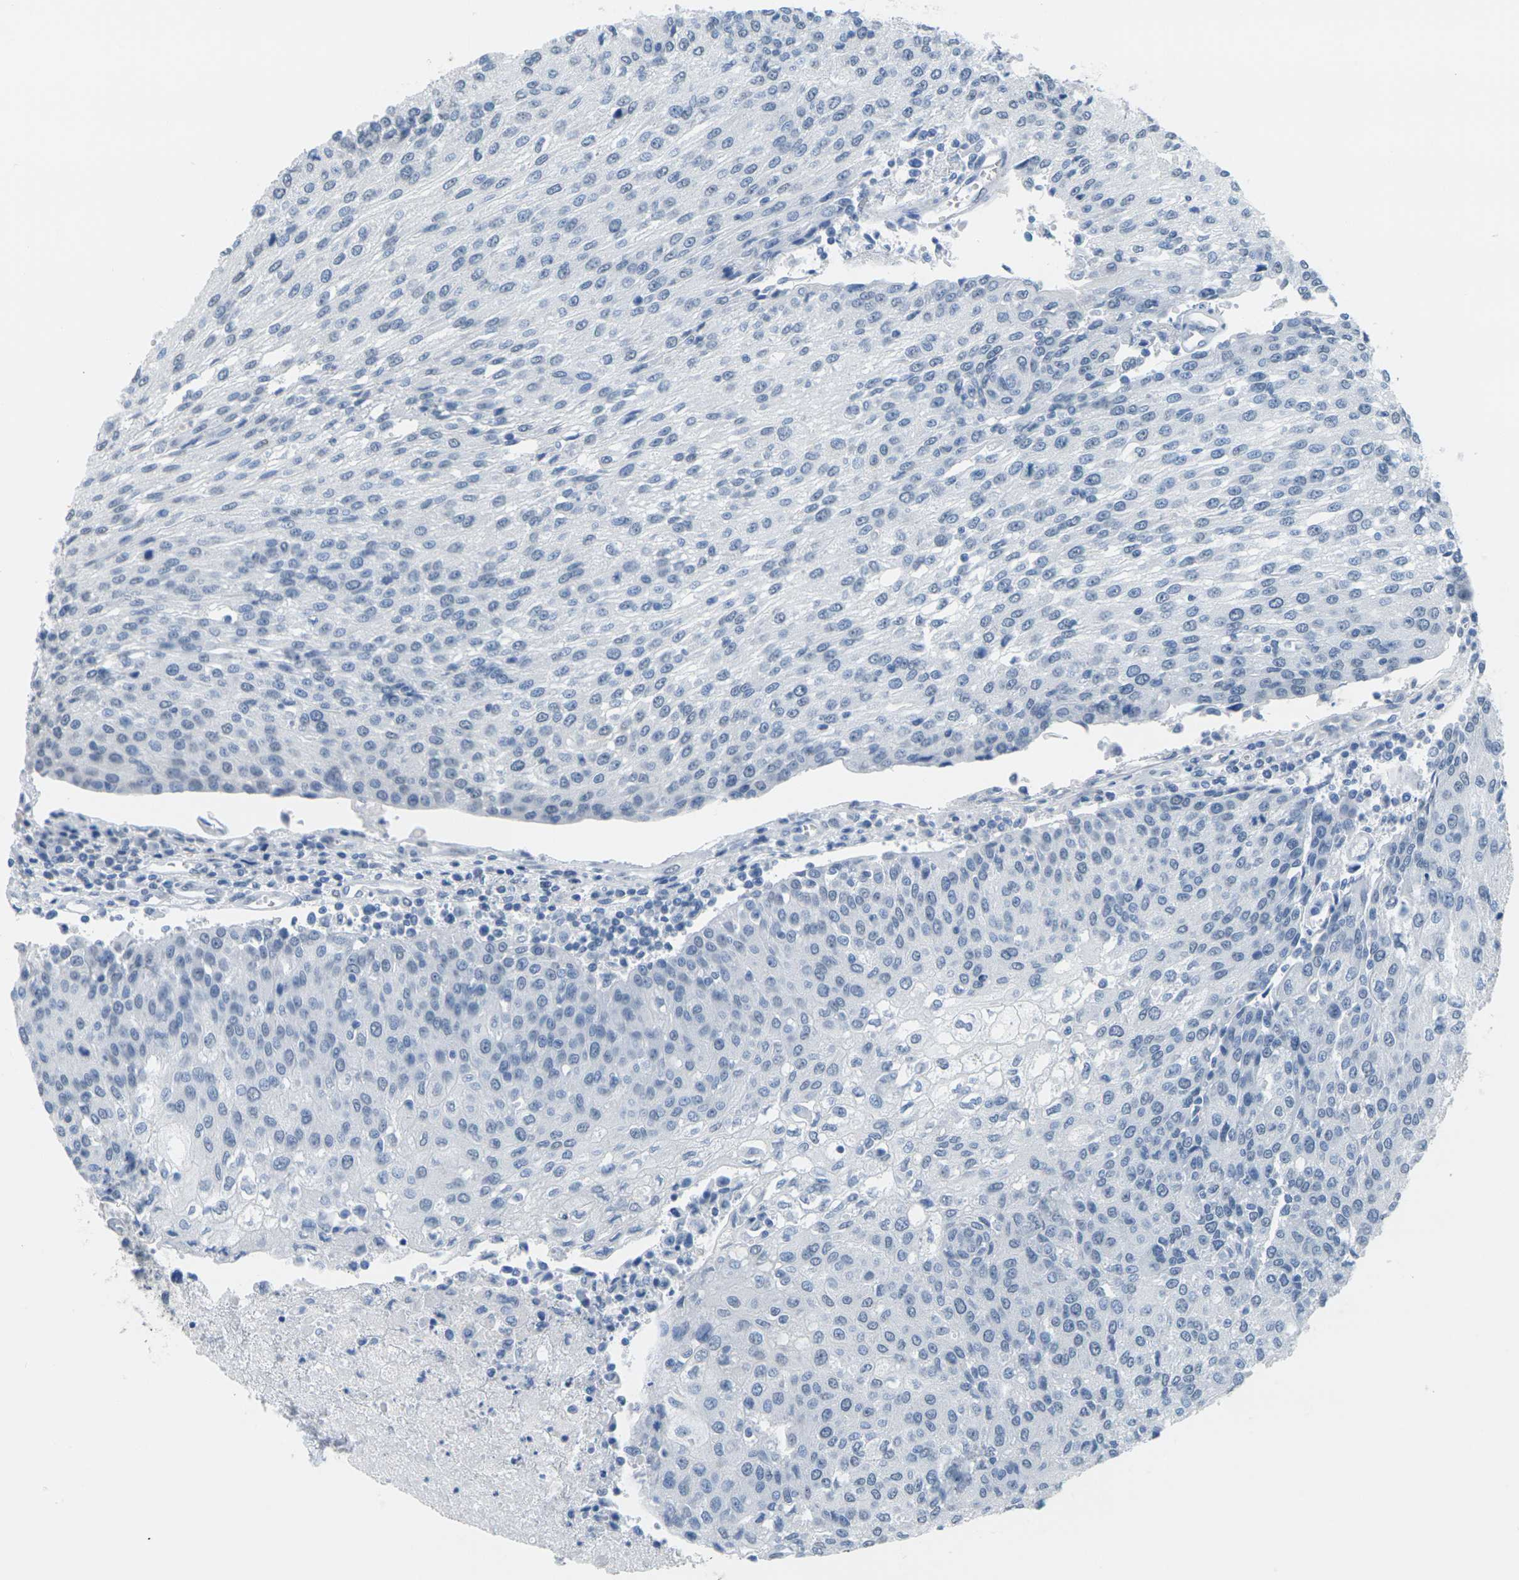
{"staining": {"intensity": "negative", "quantity": "none", "location": "none"}, "tissue": "urothelial cancer", "cell_type": "Tumor cells", "image_type": "cancer", "snomed": [{"axis": "morphology", "description": "Urothelial carcinoma, High grade"}, {"axis": "topography", "description": "Urinary bladder"}], "caption": "DAB immunohistochemical staining of human urothelial cancer exhibits no significant positivity in tumor cells. (DAB (3,3'-diaminobenzidine) immunohistochemistry with hematoxylin counter stain).", "gene": "CTAG1A", "patient": {"sex": "female", "age": 85}}